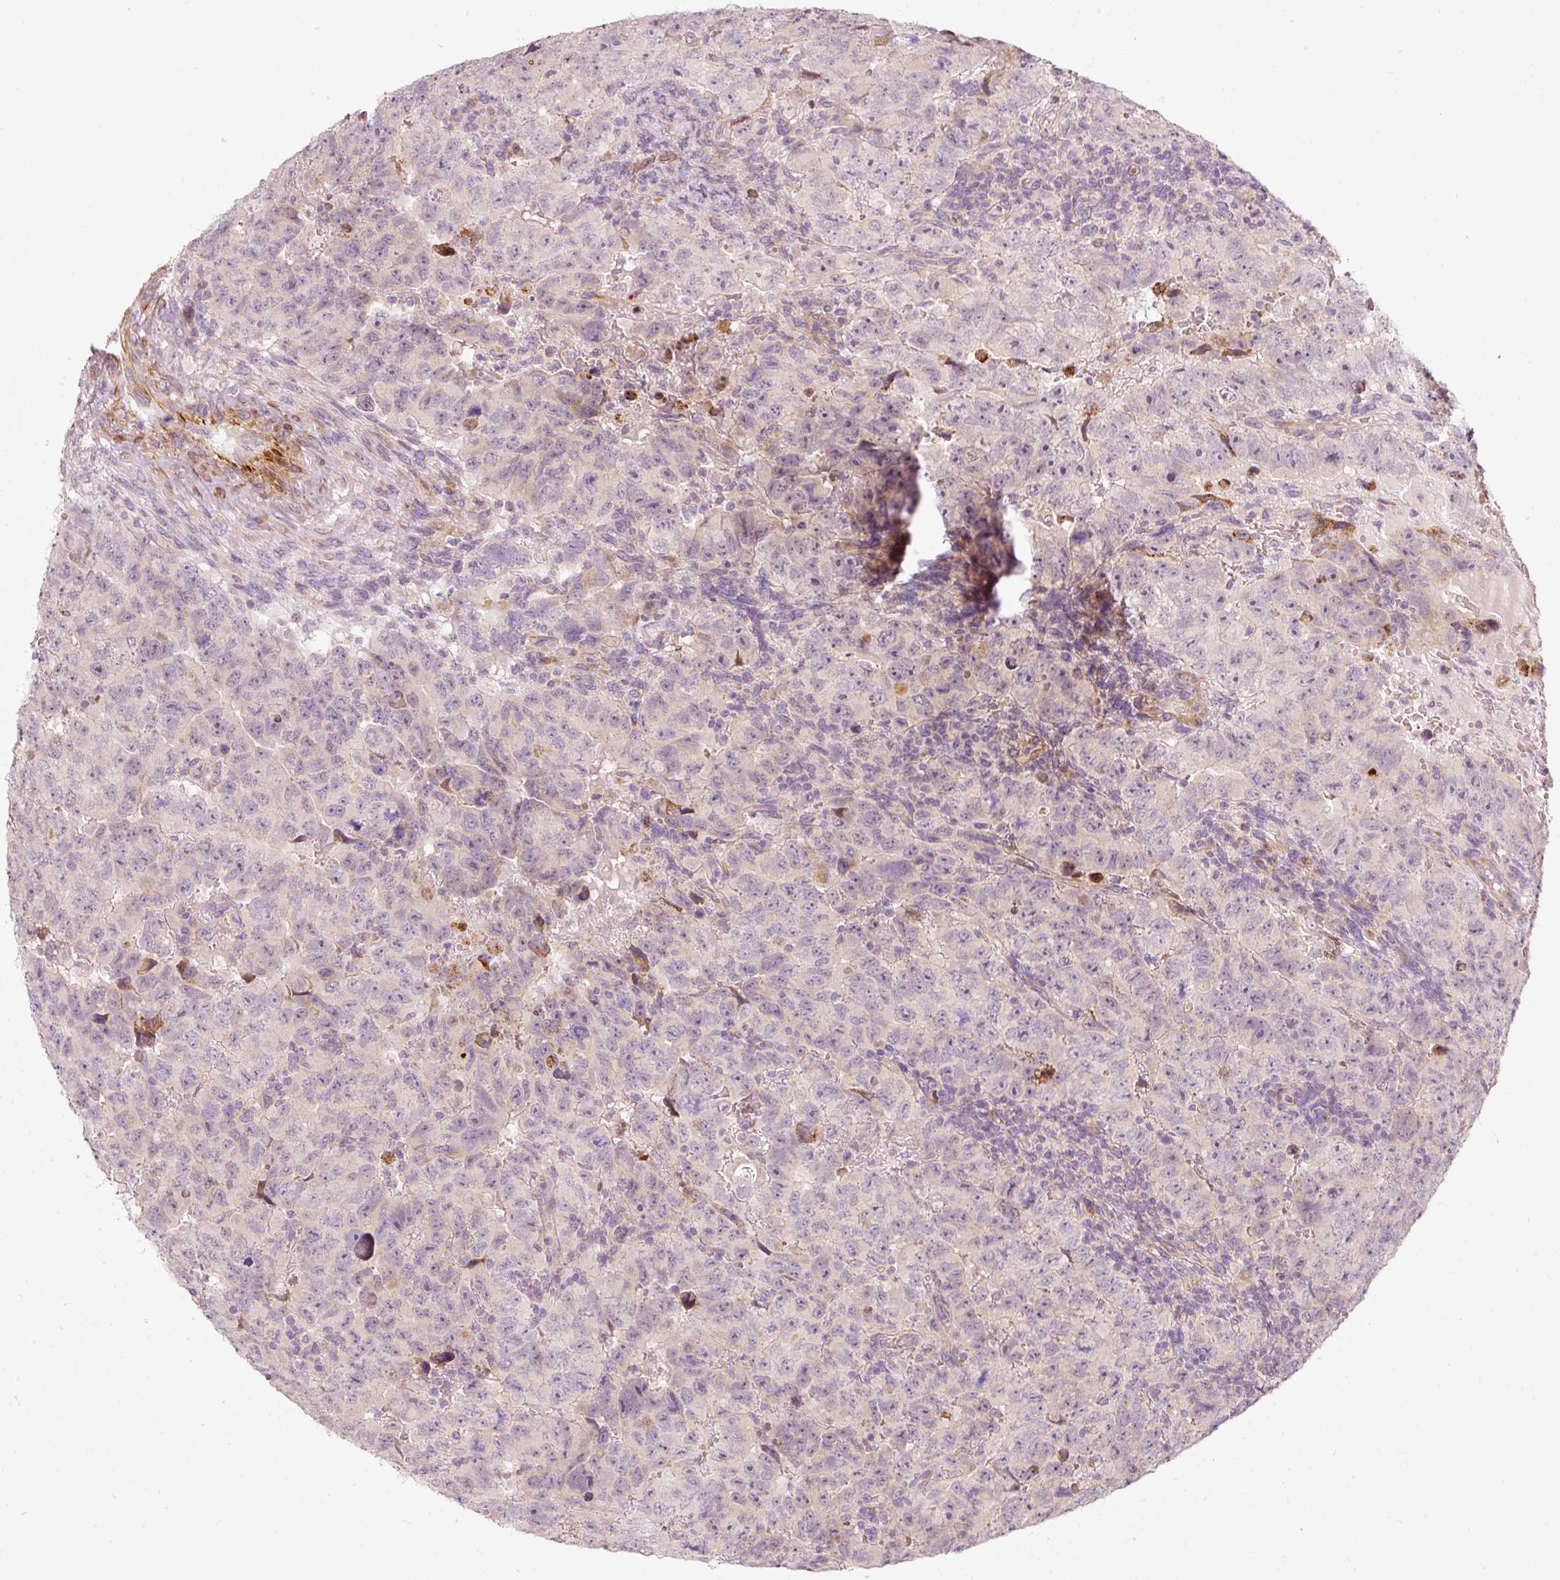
{"staining": {"intensity": "negative", "quantity": "none", "location": "none"}, "tissue": "testis cancer", "cell_type": "Tumor cells", "image_type": "cancer", "snomed": [{"axis": "morphology", "description": "Carcinoma, Embryonal, NOS"}, {"axis": "topography", "description": "Testis"}], "caption": "A high-resolution micrograph shows IHC staining of testis embryonal carcinoma, which demonstrates no significant positivity in tumor cells. (DAB immunohistochemistry (IHC) visualized using brightfield microscopy, high magnification).", "gene": "KCNQ1", "patient": {"sex": "male", "age": 24}}